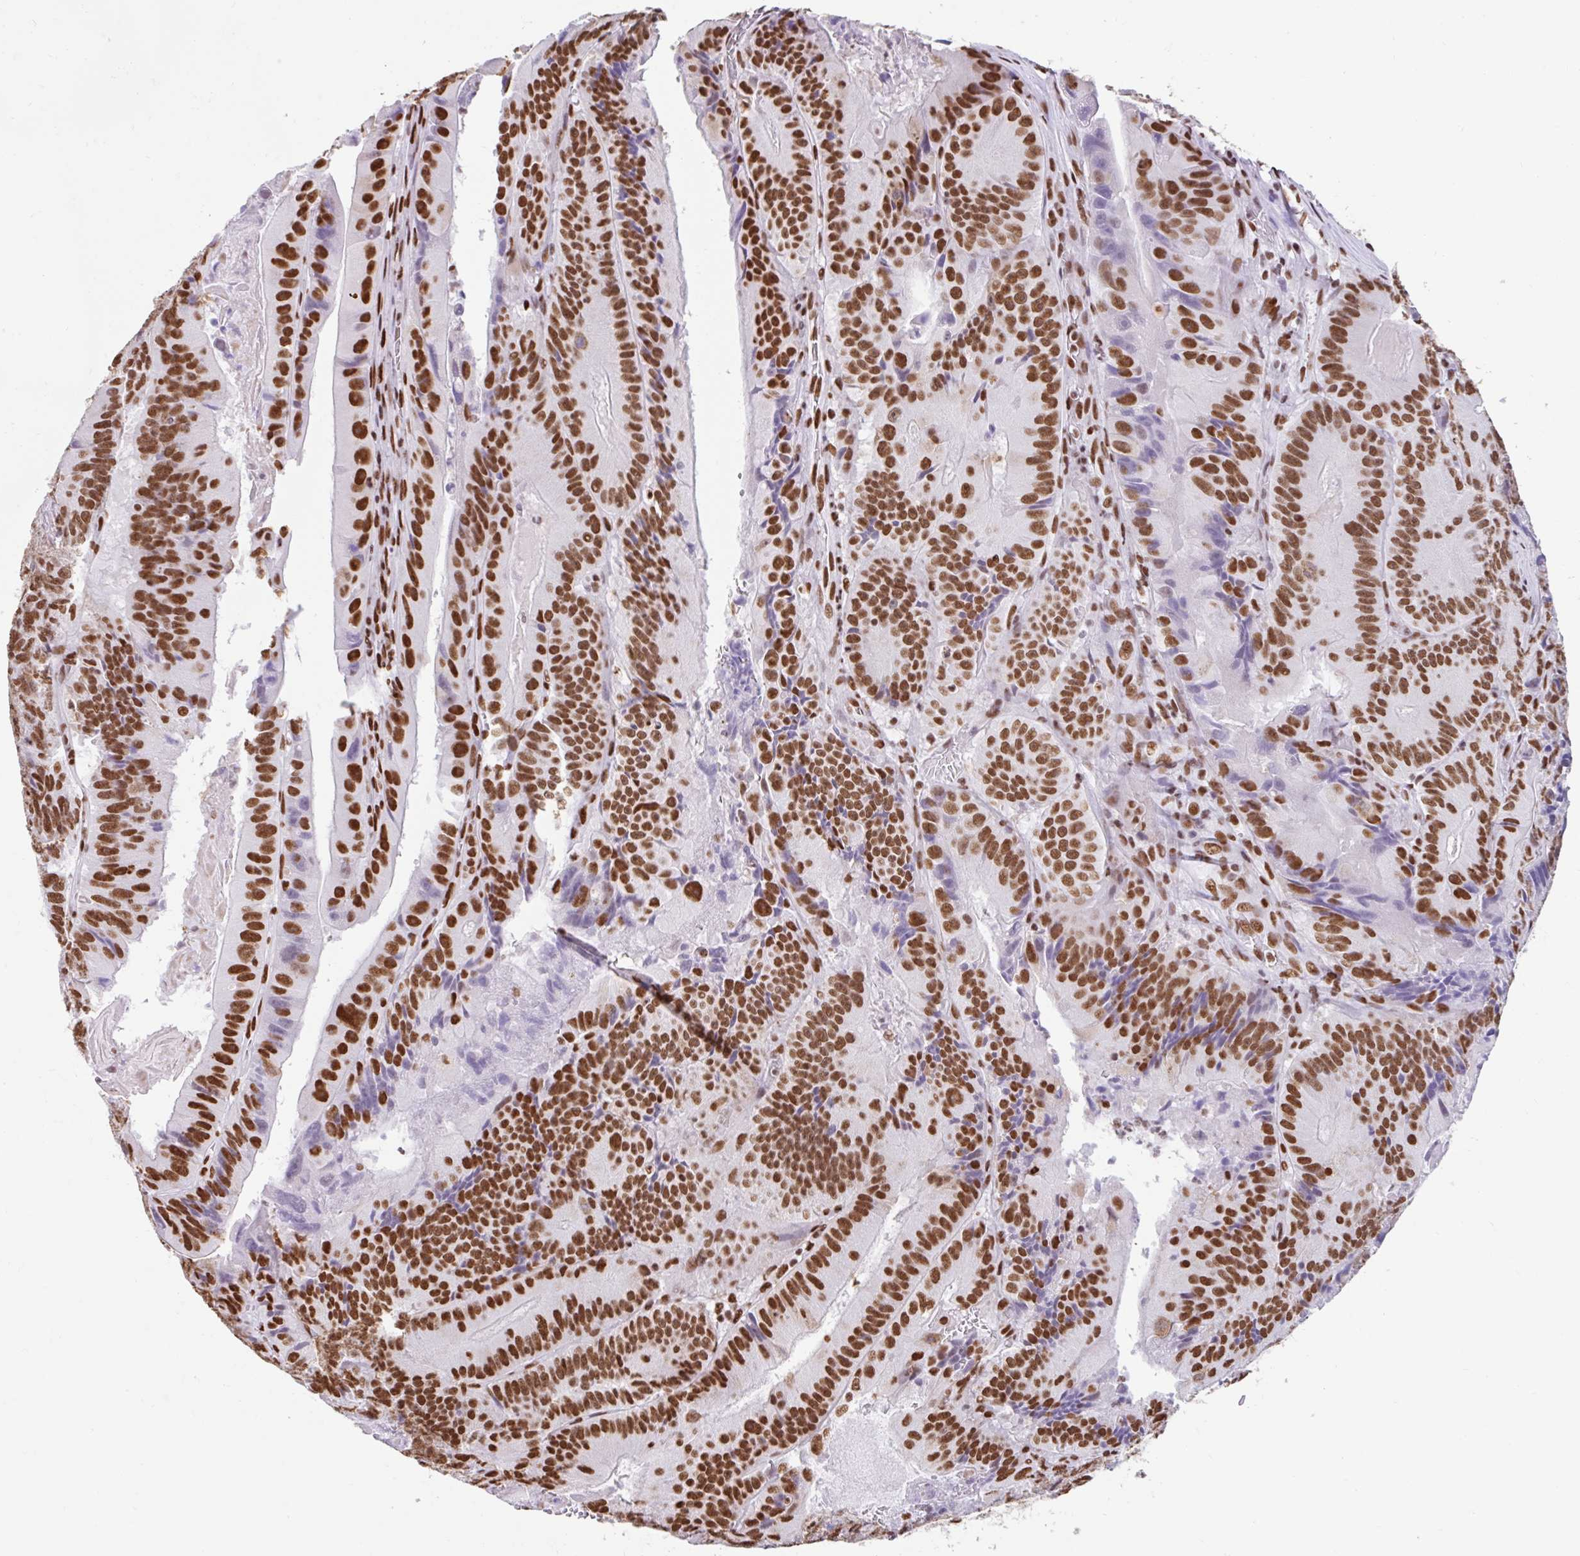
{"staining": {"intensity": "strong", "quantity": ">75%", "location": "nuclear"}, "tissue": "colorectal cancer", "cell_type": "Tumor cells", "image_type": "cancer", "snomed": [{"axis": "morphology", "description": "Adenocarcinoma, NOS"}, {"axis": "topography", "description": "Colon"}], "caption": "A brown stain highlights strong nuclear staining of a protein in colorectal adenocarcinoma tumor cells.", "gene": "KHDRBS1", "patient": {"sex": "female", "age": 86}}